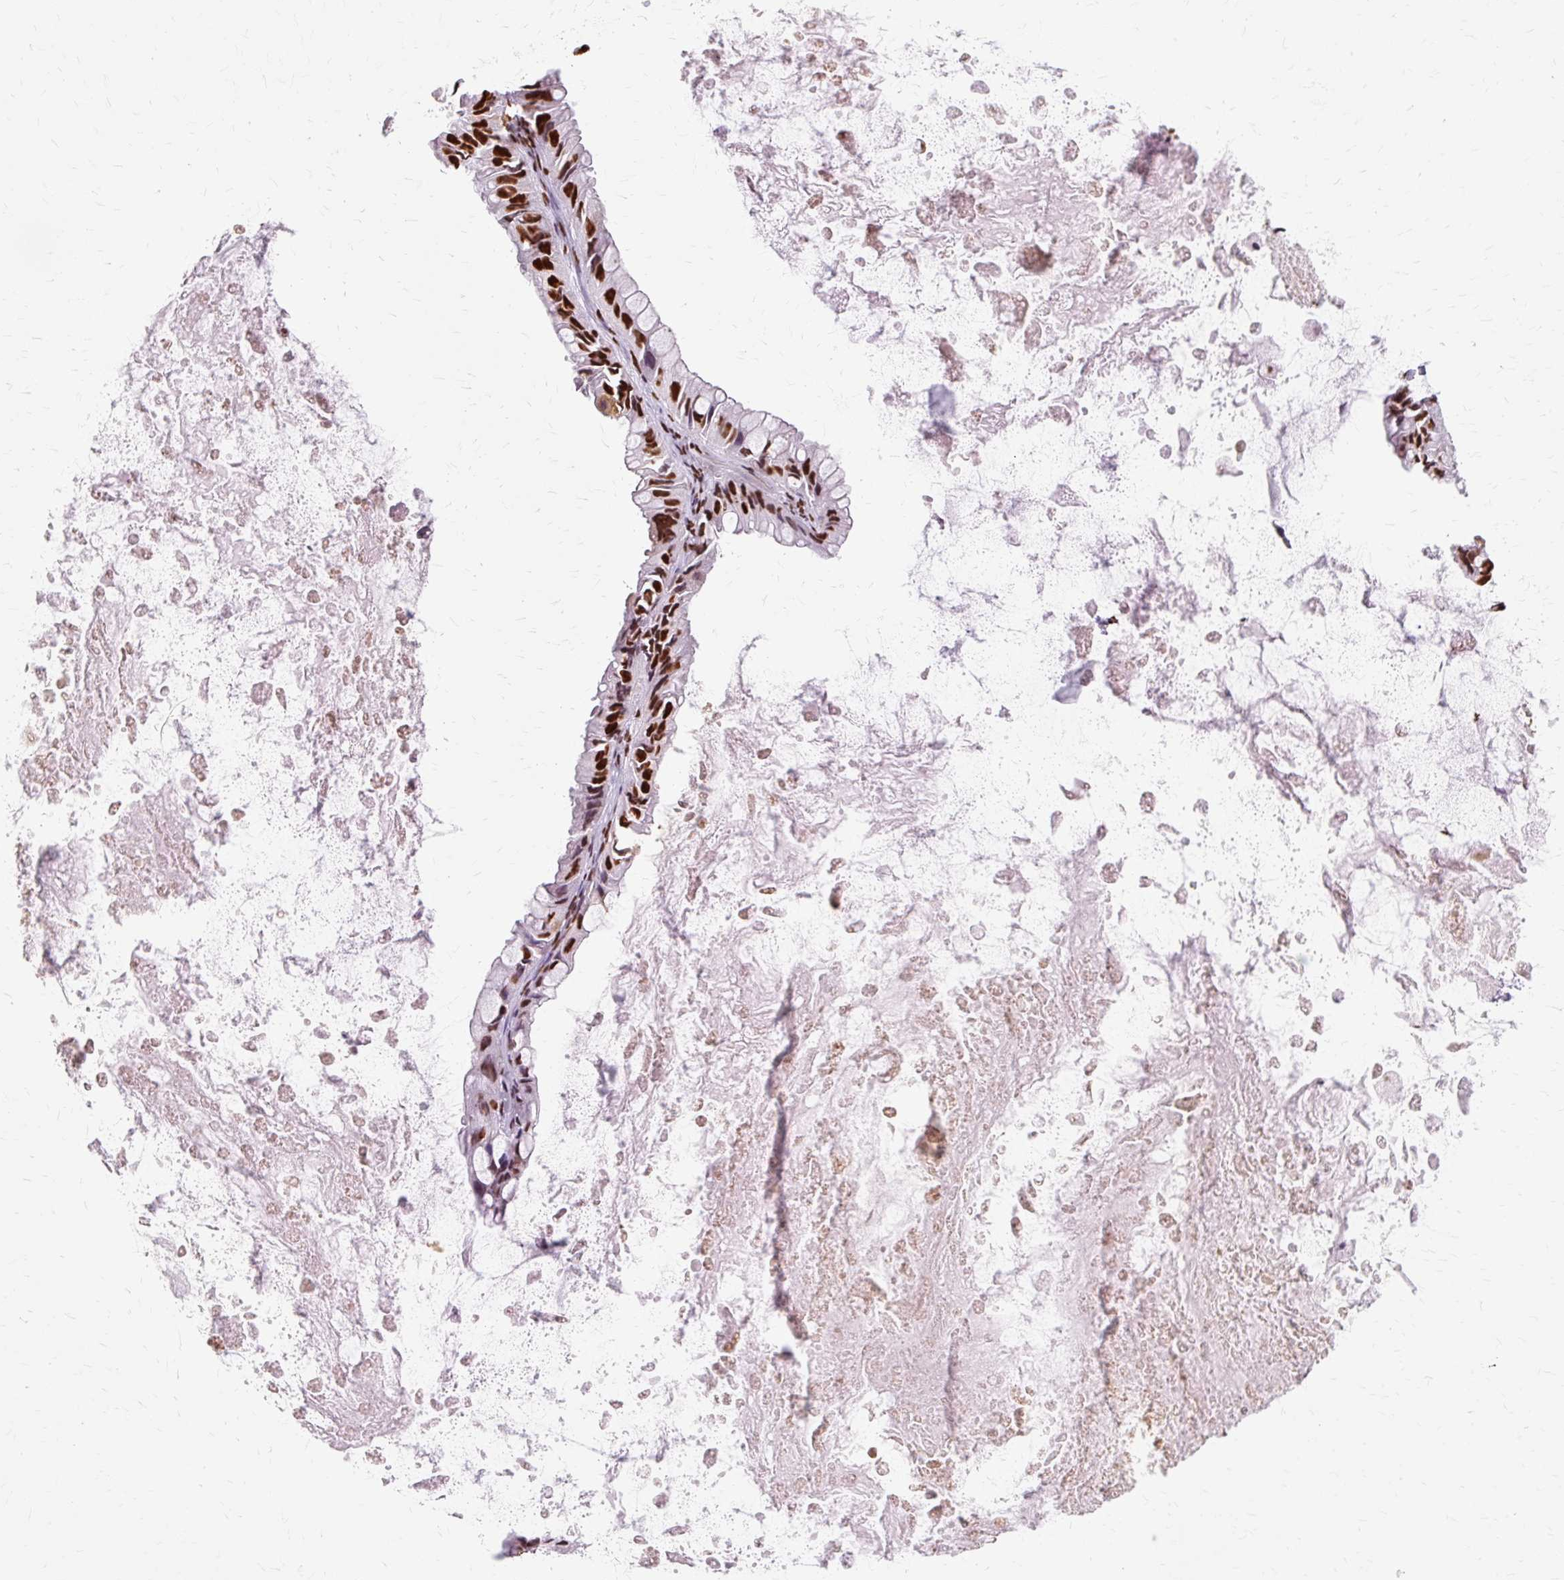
{"staining": {"intensity": "strong", "quantity": ">75%", "location": "nuclear"}, "tissue": "ovarian cancer", "cell_type": "Tumor cells", "image_type": "cancer", "snomed": [{"axis": "morphology", "description": "Cystadenocarcinoma, mucinous, NOS"}, {"axis": "topography", "description": "Ovary"}], "caption": "Human mucinous cystadenocarcinoma (ovarian) stained with a protein marker displays strong staining in tumor cells.", "gene": "XRCC6", "patient": {"sex": "female", "age": 61}}